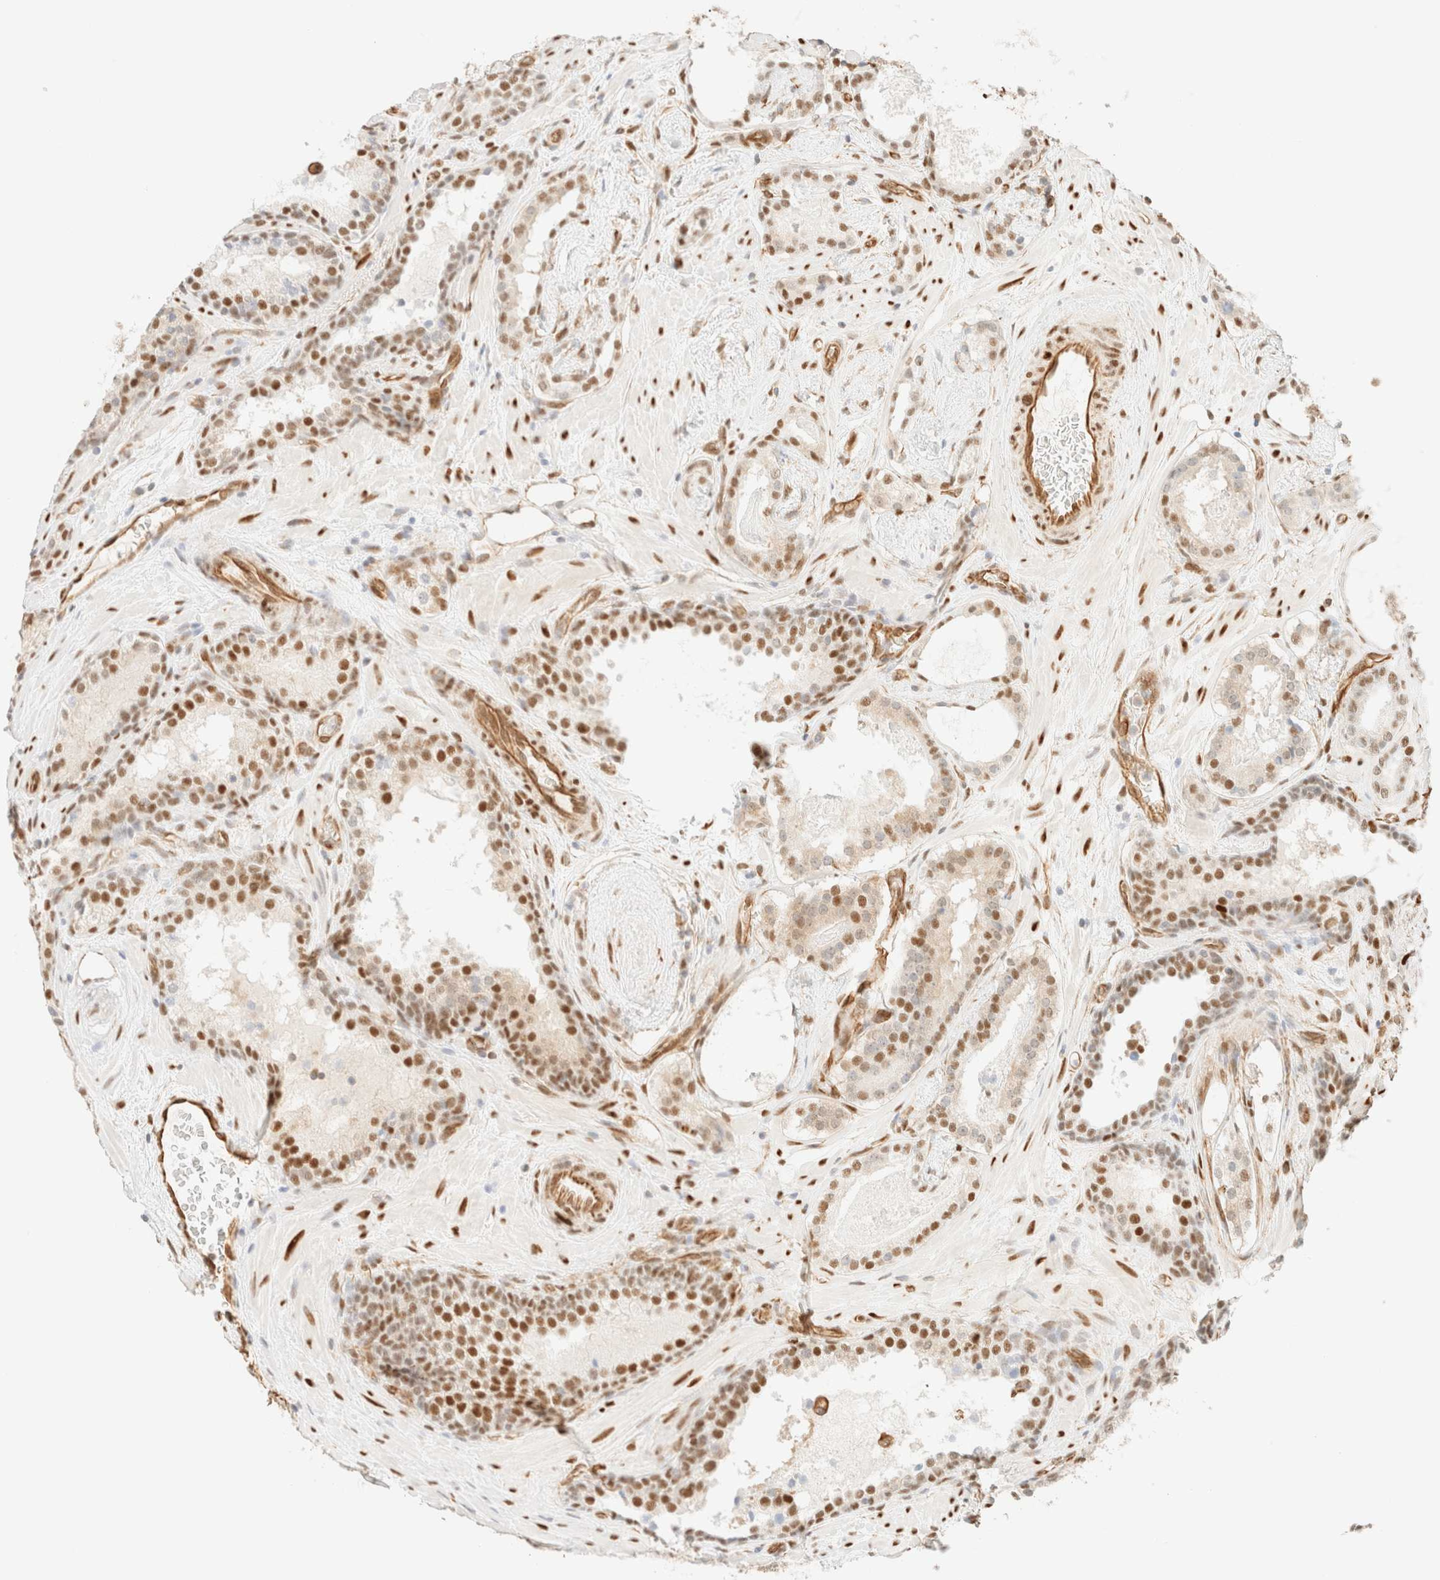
{"staining": {"intensity": "strong", "quantity": ">75%", "location": "nuclear"}, "tissue": "prostate cancer", "cell_type": "Tumor cells", "image_type": "cancer", "snomed": [{"axis": "morphology", "description": "Adenocarcinoma, High grade"}, {"axis": "topography", "description": "Prostate"}], "caption": "Immunohistochemistry (IHC) photomicrograph of adenocarcinoma (high-grade) (prostate) stained for a protein (brown), which reveals high levels of strong nuclear expression in about >75% of tumor cells.", "gene": "ZSCAN18", "patient": {"sex": "male", "age": 56}}